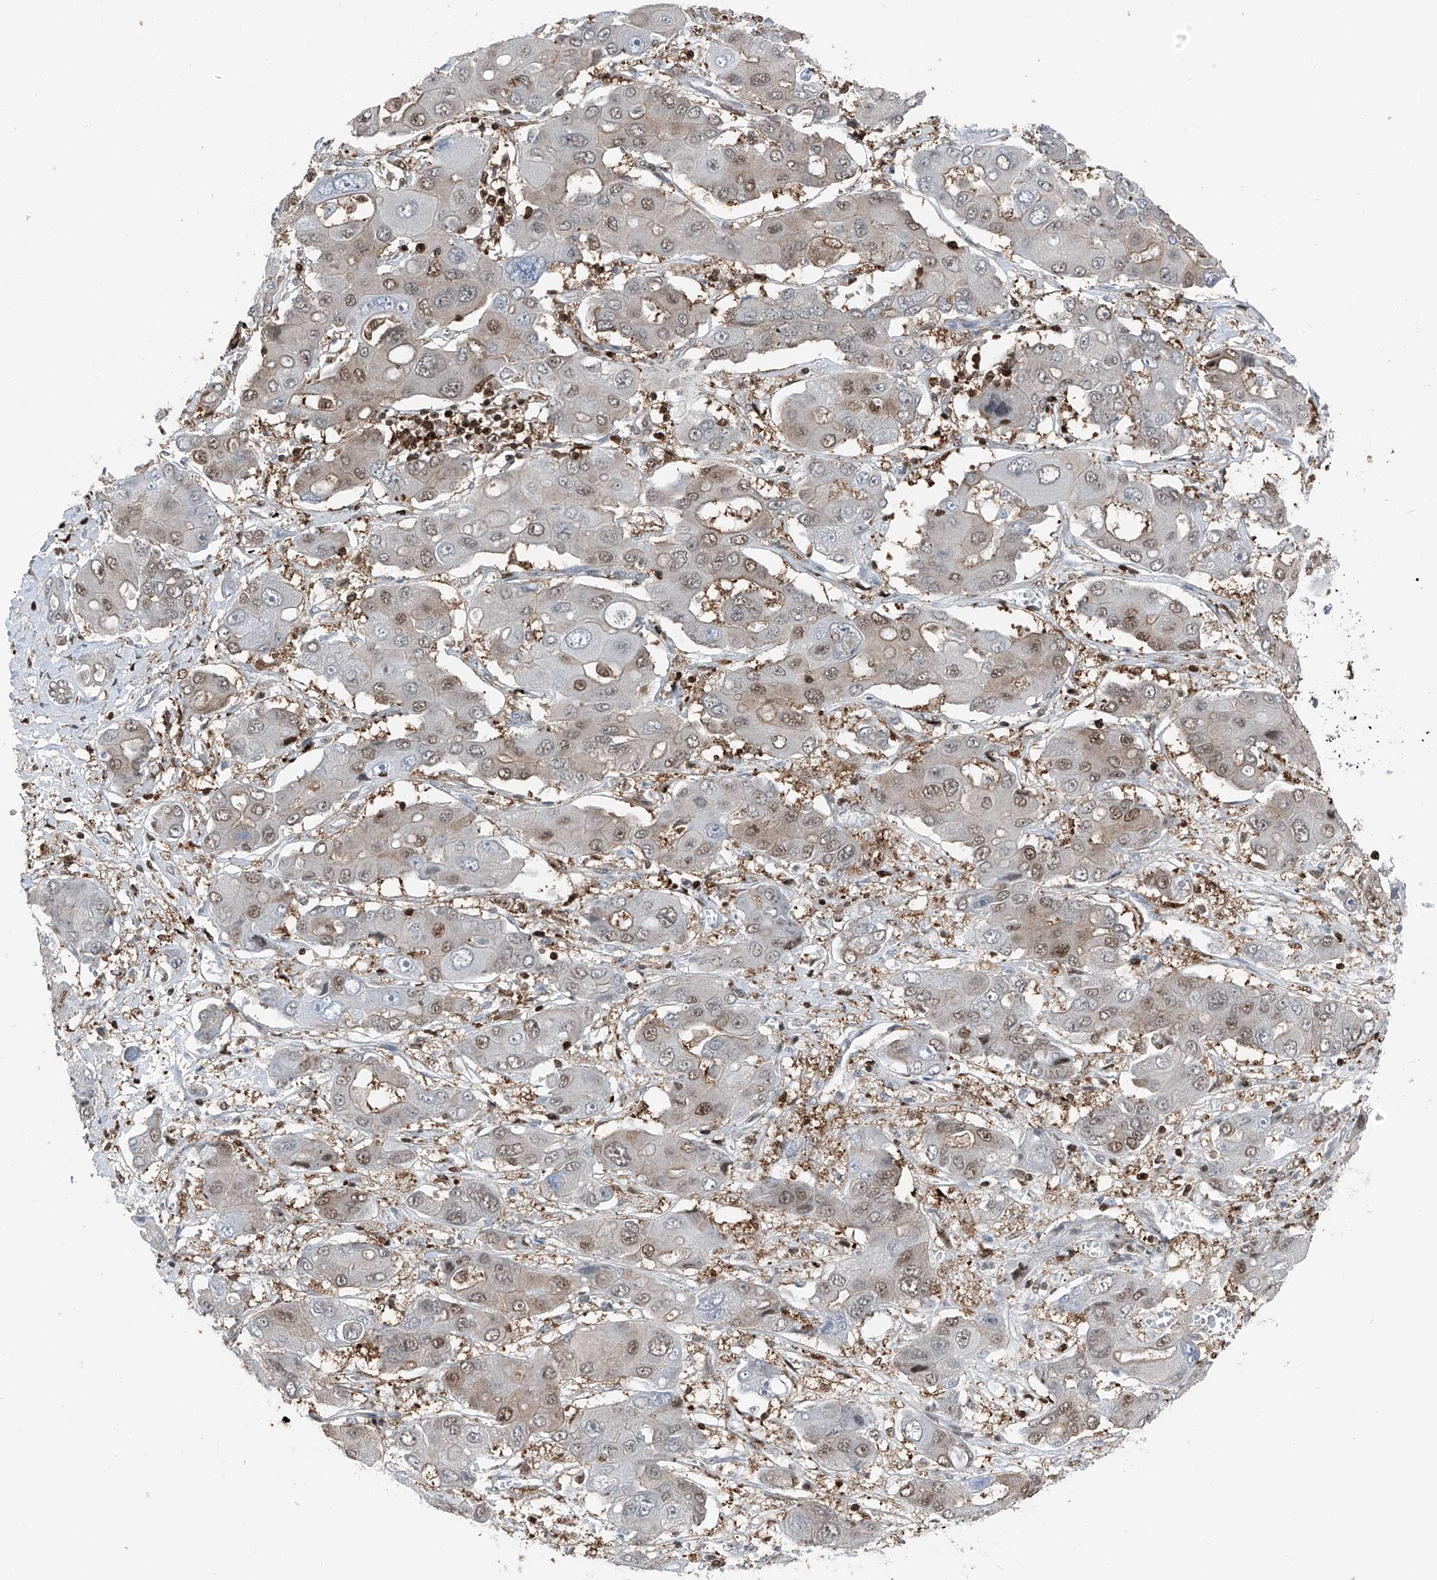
{"staining": {"intensity": "weak", "quantity": "25%-75%", "location": "nuclear"}, "tissue": "liver cancer", "cell_type": "Tumor cells", "image_type": "cancer", "snomed": [{"axis": "morphology", "description": "Cholangiocarcinoma"}, {"axis": "topography", "description": "Liver"}], "caption": "Weak nuclear protein positivity is present in approximately 25%-75% of tumor cells in liver cholangiocarcinoma. The protein of interest is stained brown, and the nuclei are stained in blue (DAB (3,3'-diaminobenzidine) IHC with brightfield microscopy, high magnification).", "gene": "PSMB10", "patient": {"sex": "male", "age": 67}}